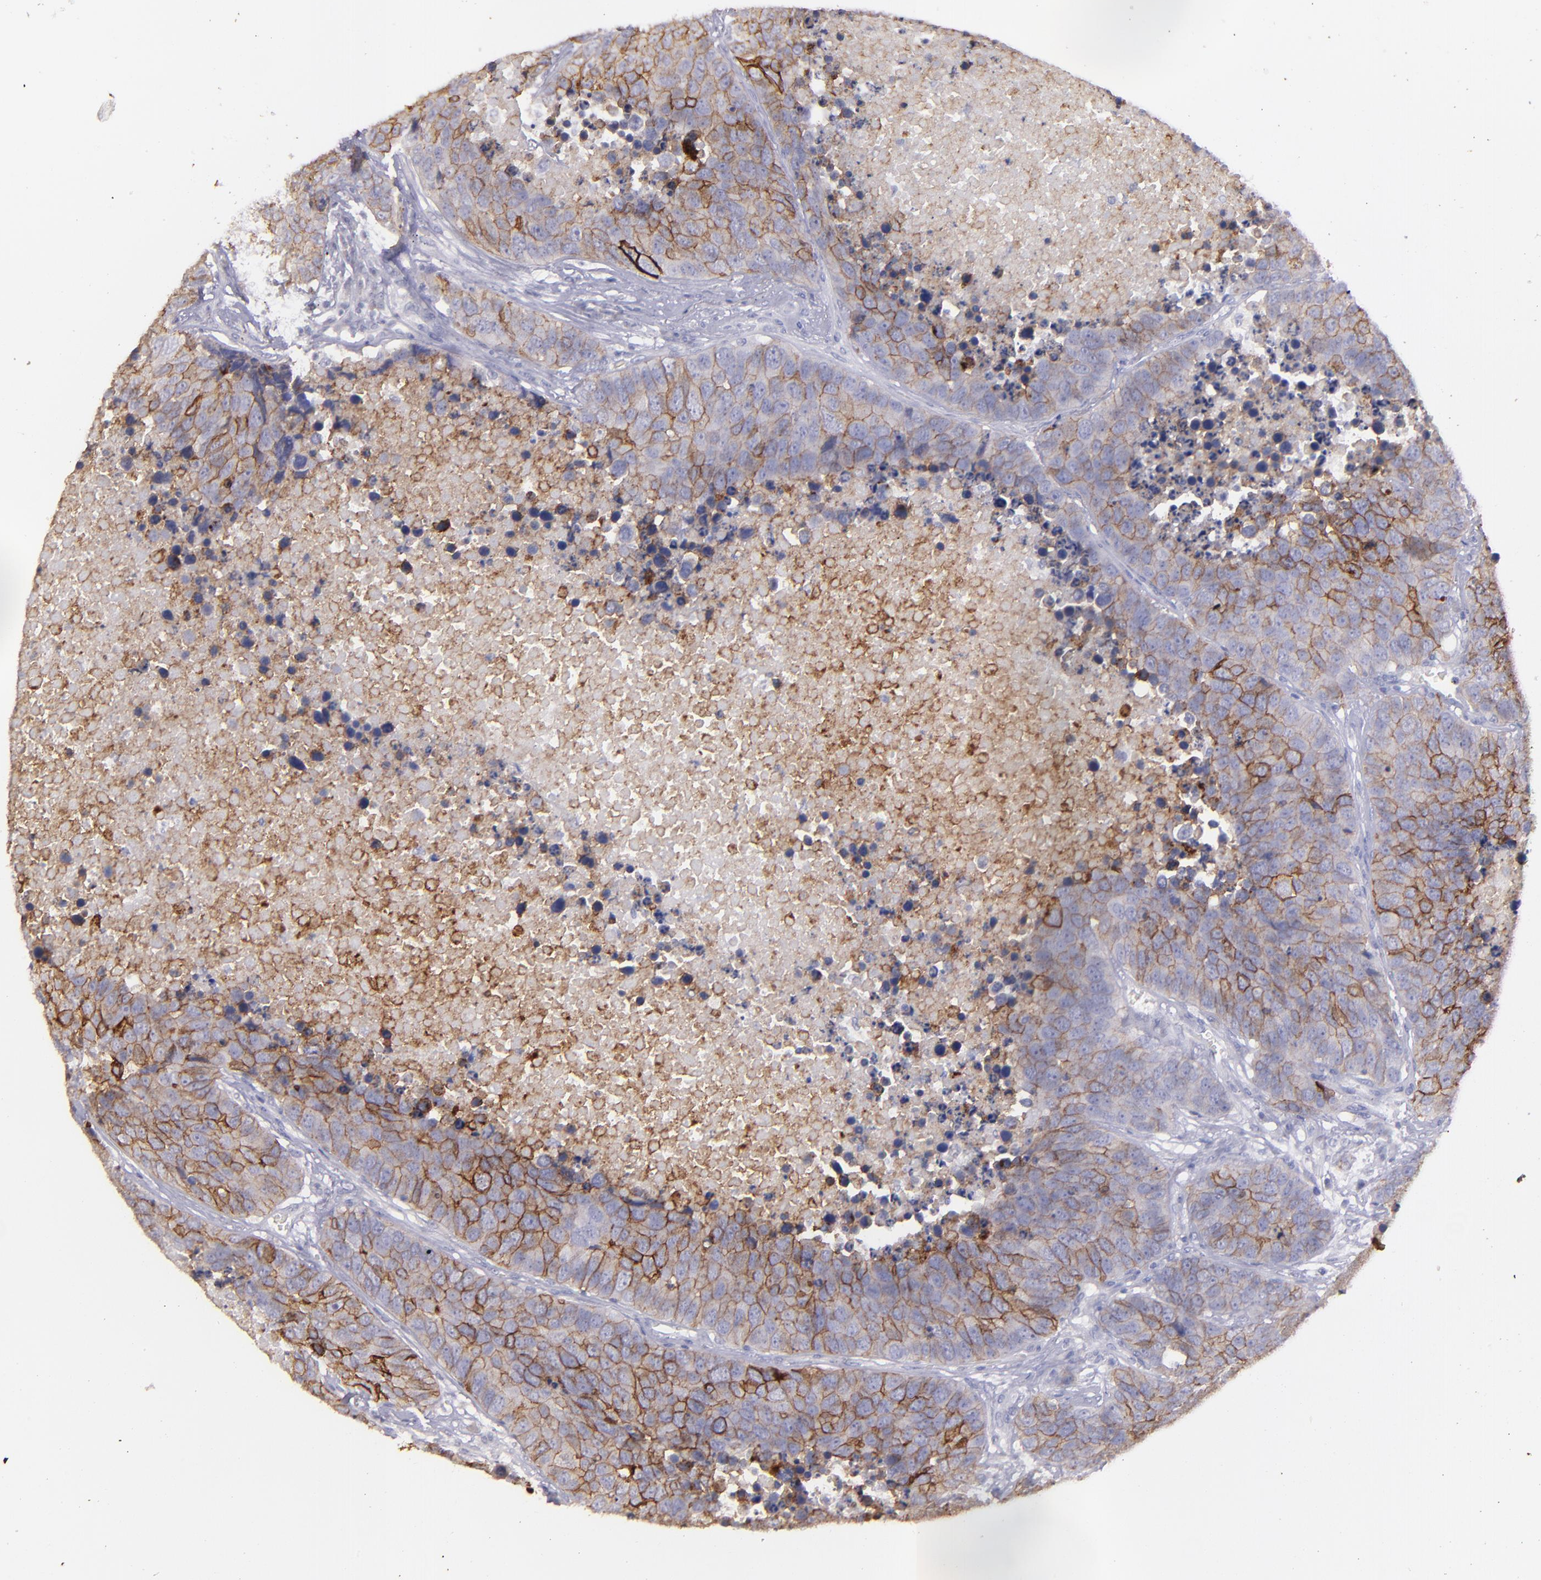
{"staining": {"intensity": "weak", "quantity": ">75%", "location": "cytoplasmic/membranous"}, "tissue": "carcinoid", "cell_type": "Tumor cells", "image_type": "cancer", "snomed": [{"axis": "morphology", "description": "Carcinoid, malignant, NOS"}, {"axis": "topography", "description": "Lung"}], "caption": "Immunohistochemistry of human carcinoid (malignant) demonstrates low levels of weak cytoplasmic/membranous positivity in approximately >75% of tumor cells.", "gene": "SNAP25", "patient": {"sex": "male", "age": 60}}